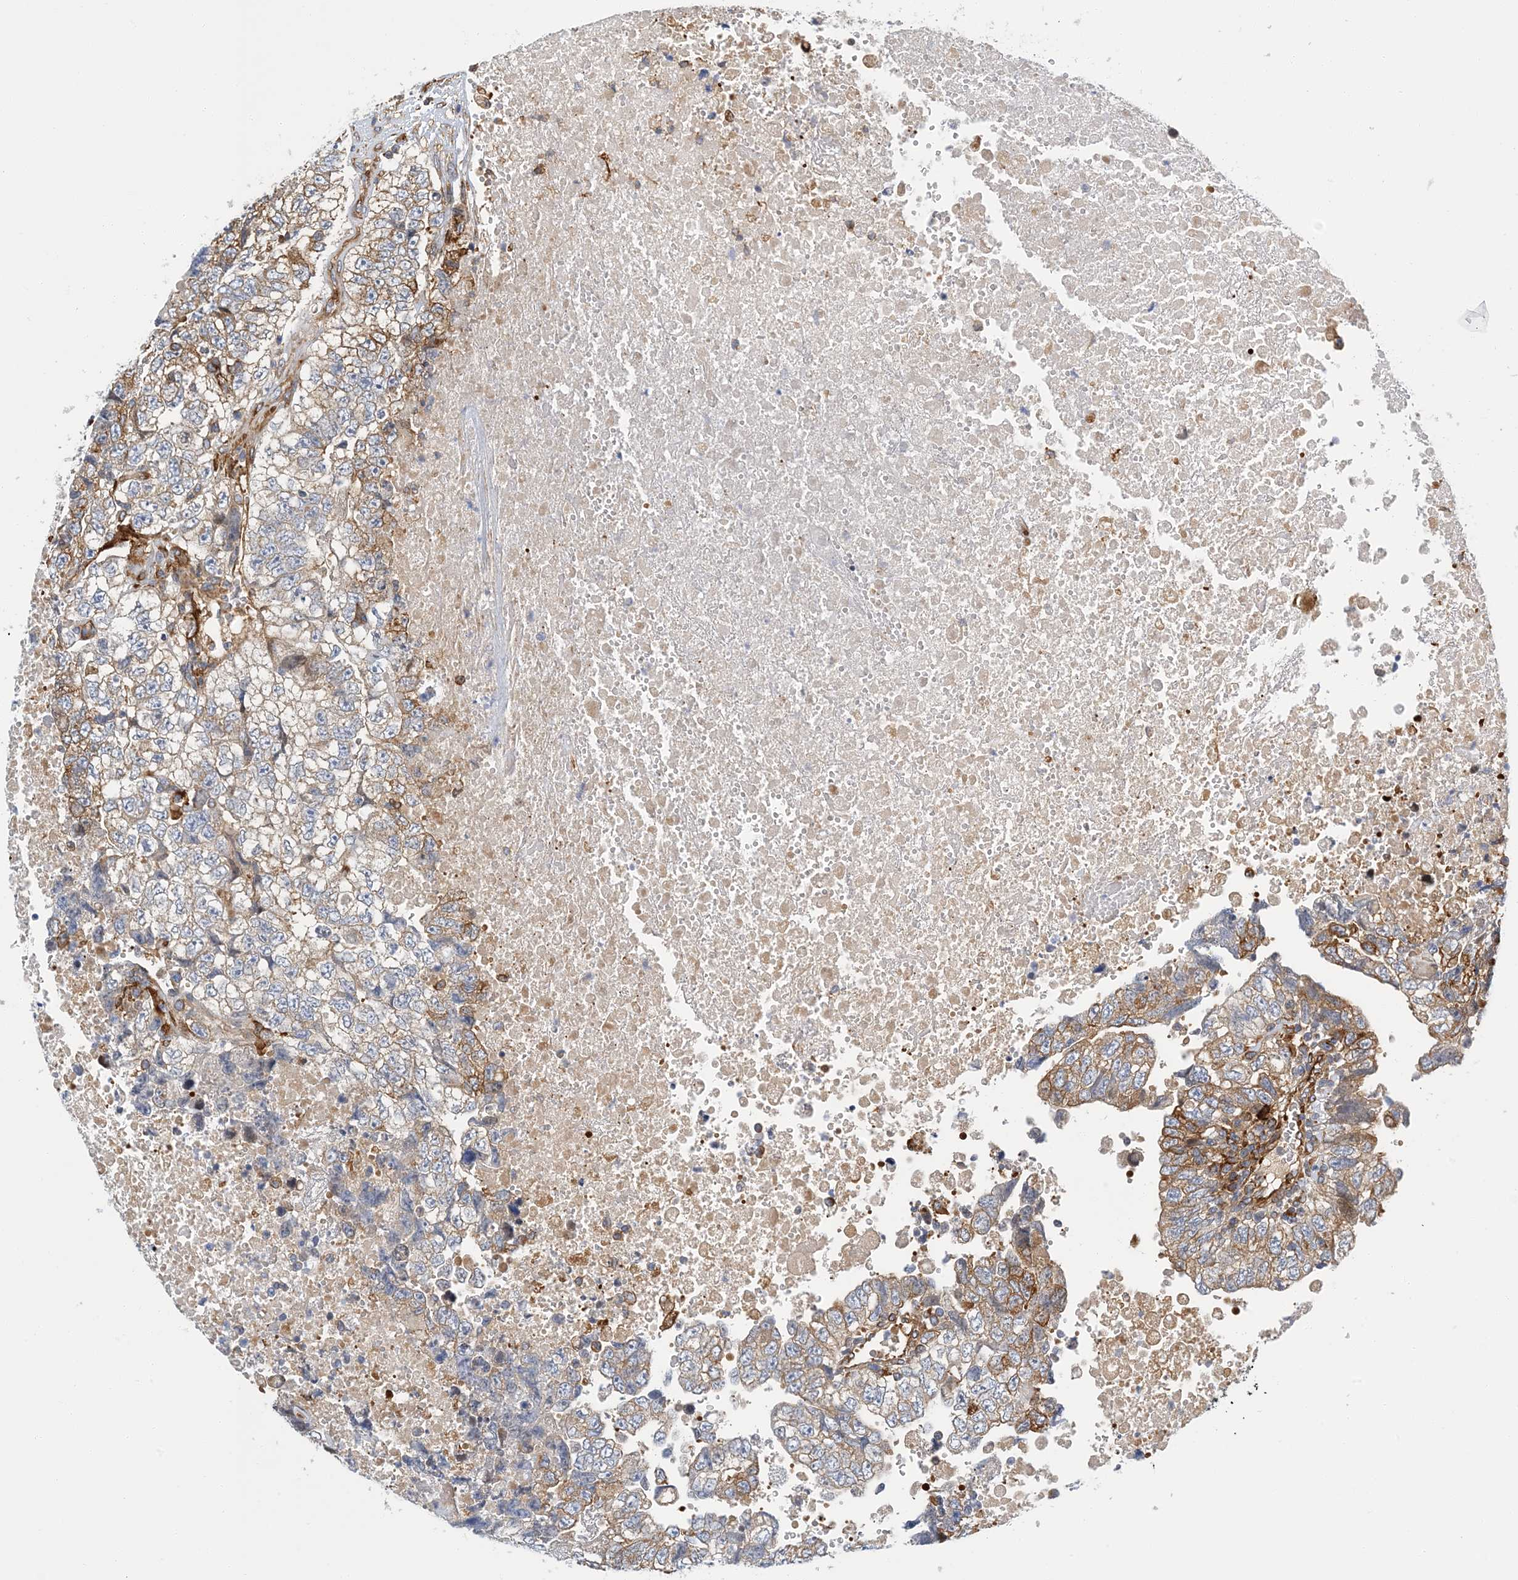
{"staining": {"intensity": "moderate", "quantity": ">75%", "location": "cytoplasmic/membranous"}, "tissue": "testis cancer", "cell_type": "Tumor cells", "image_type": "cancer", "snomed": [{"axis": "morphology", "description": "Carcinoma, Embryonal, NOS"}, {"axis": "topography", "description": "Testis"}], "caption": "A photomicrograph of human testis embryonal carcinoma stained for a protein reveals moderate cytoplasmic/membranous brown staining in tumor cells.", "gene": "PCDHA2", "patient": {"sex": "male", "age": 37}}